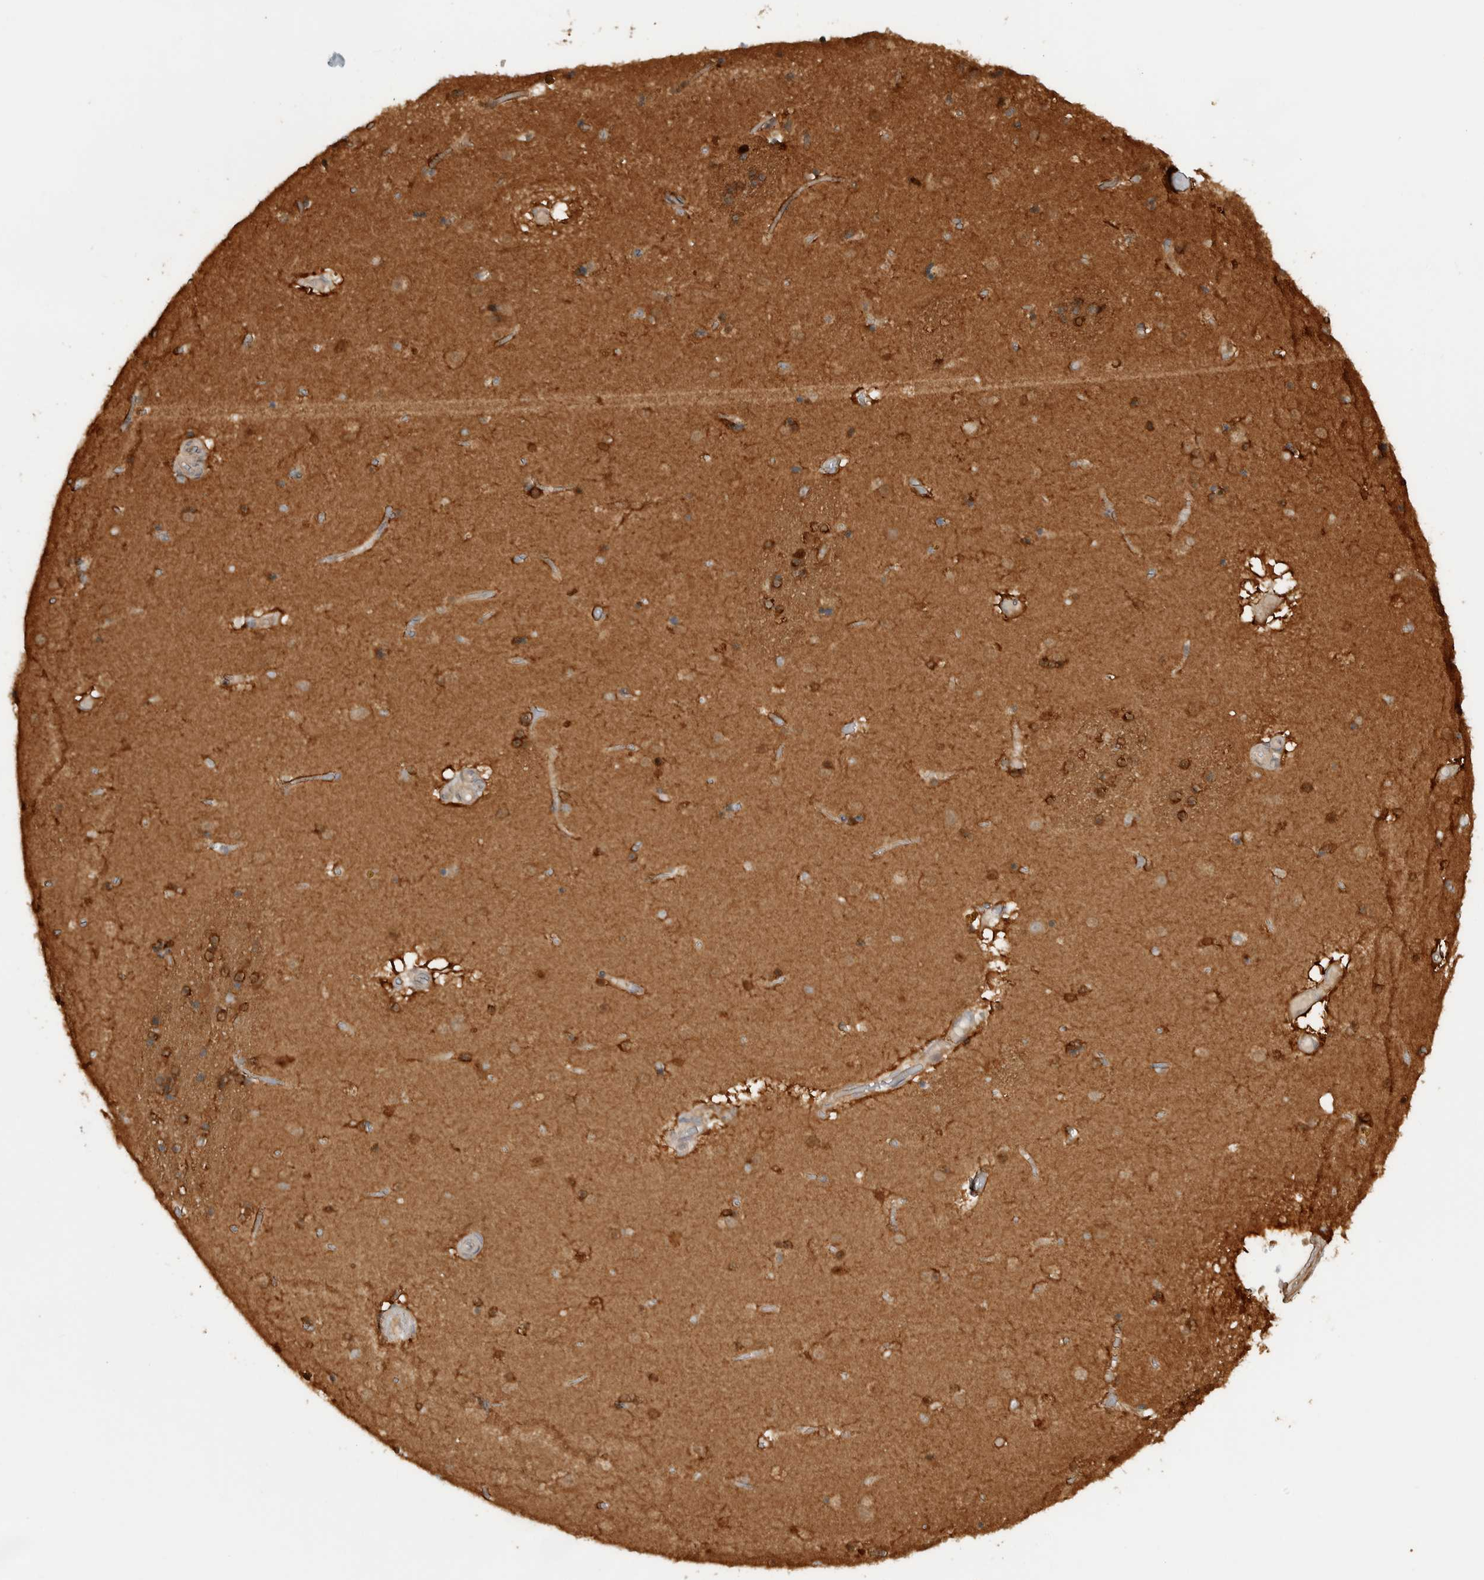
{"staining": {"intensity": "strong", "quantity": ">75%", "location": "cytoplasmic/membranous"}, "tissue": "caudate", "cell_type": "Glial cells", "image_type": "normal", "snomed": [{"axis": "morphology", "description": "Normal tissue, NOS"}, {"axis": "topography", "description": "Lateral ventricle wall"}], "caption": "This photomicrograph shows immunohistochemistry staining of normal caudate, with high strong cytoplasmic/membranous staining in about >75% of glial cells.", "gene": "CNTROB", "patient": {"sex": "male", "age": 70}}